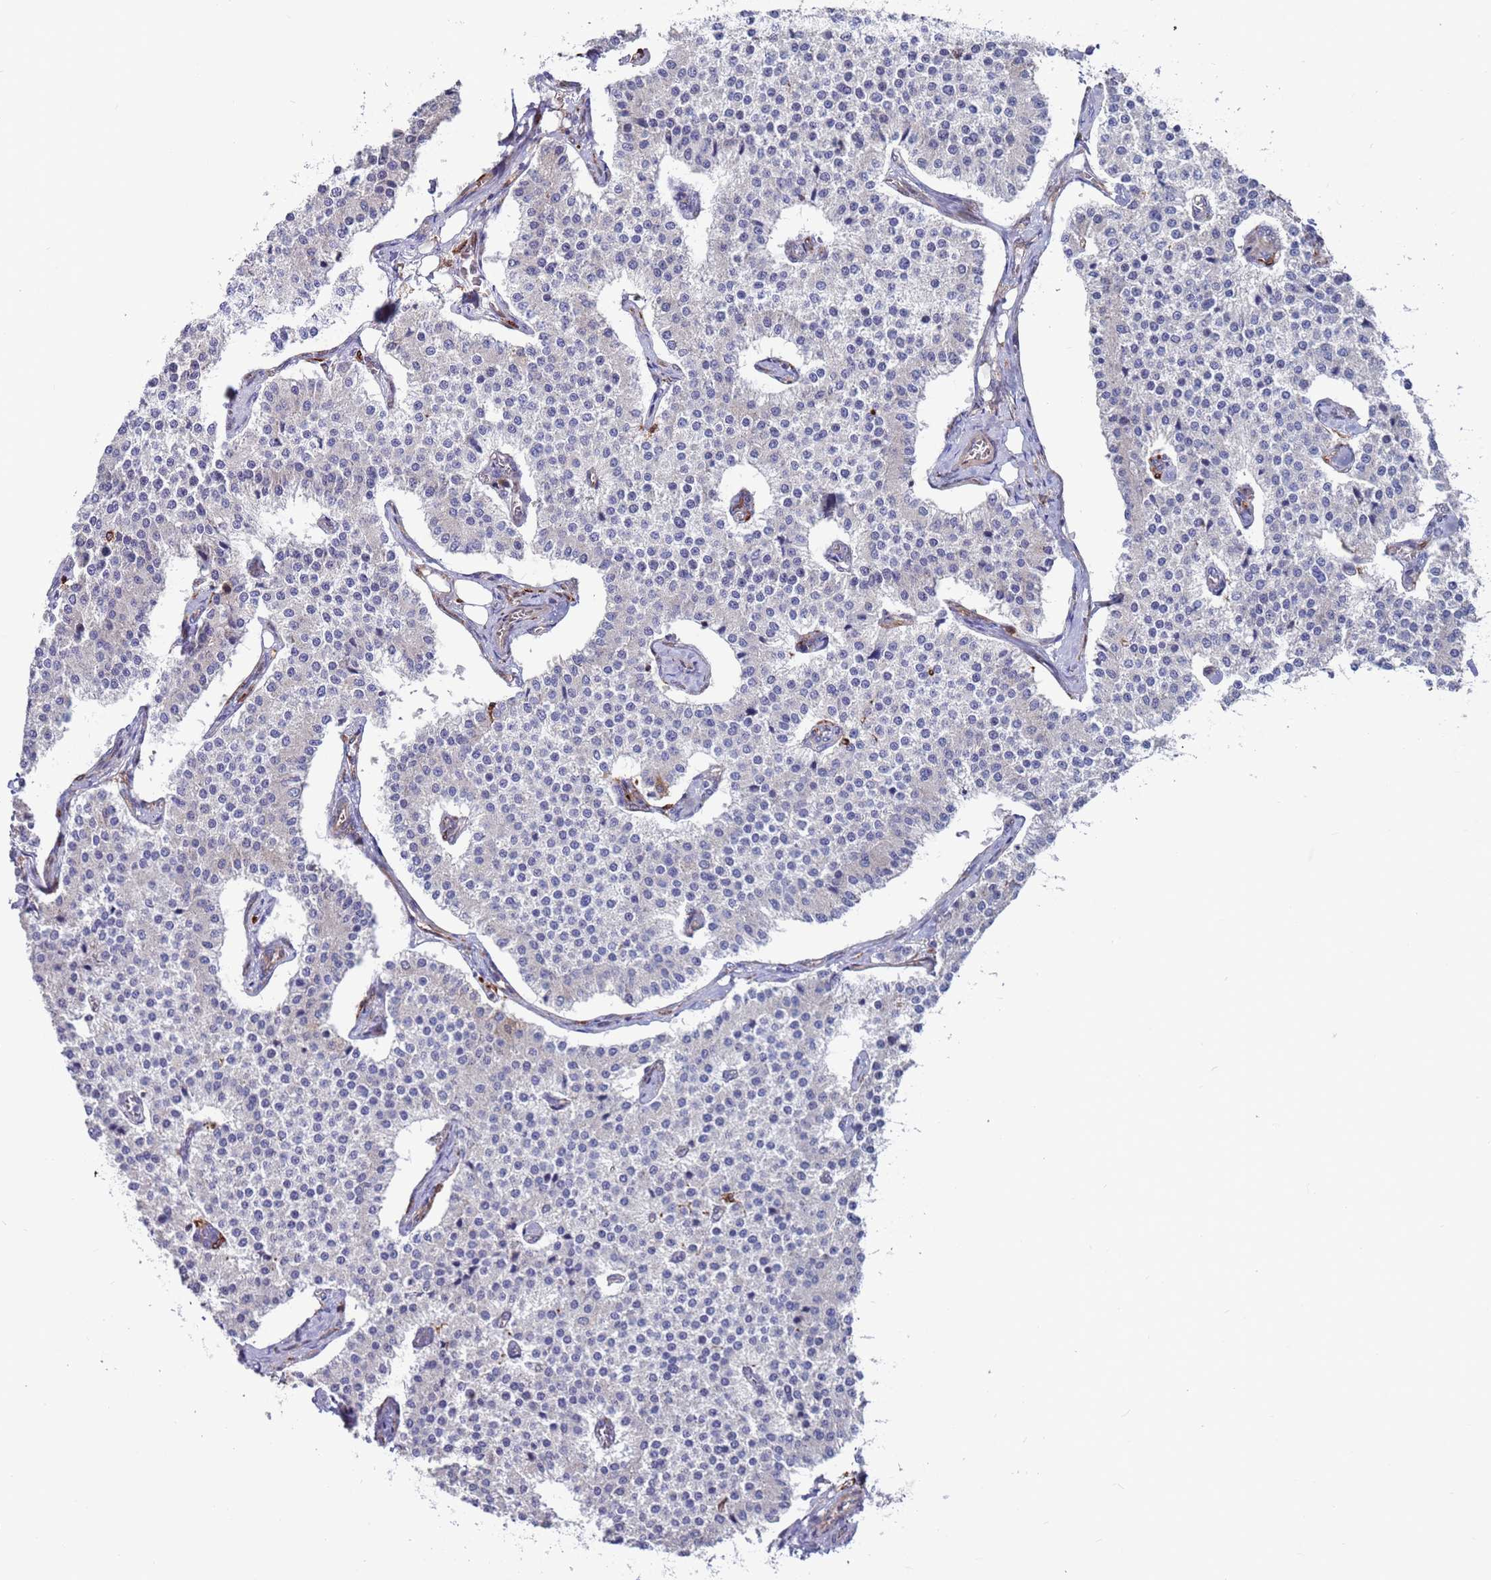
{"staining": {"intensity": "negative", "quantity": "none", "location": "none"}, "tissue": "carcinoid", "cell_type": "Tumor cells", "image_type": "cancer", "snomed": [{"axis": "morphology", "description": "Carcinoid, malignant, NOS"}, {"axis": "topography", "description": "Colon"}], "caption": "The histopathology image shows no staining of tumor cells in carcinoid (malignant).", "gene": "GREB1L", "patient": {"sex": "female", "age": 52}}